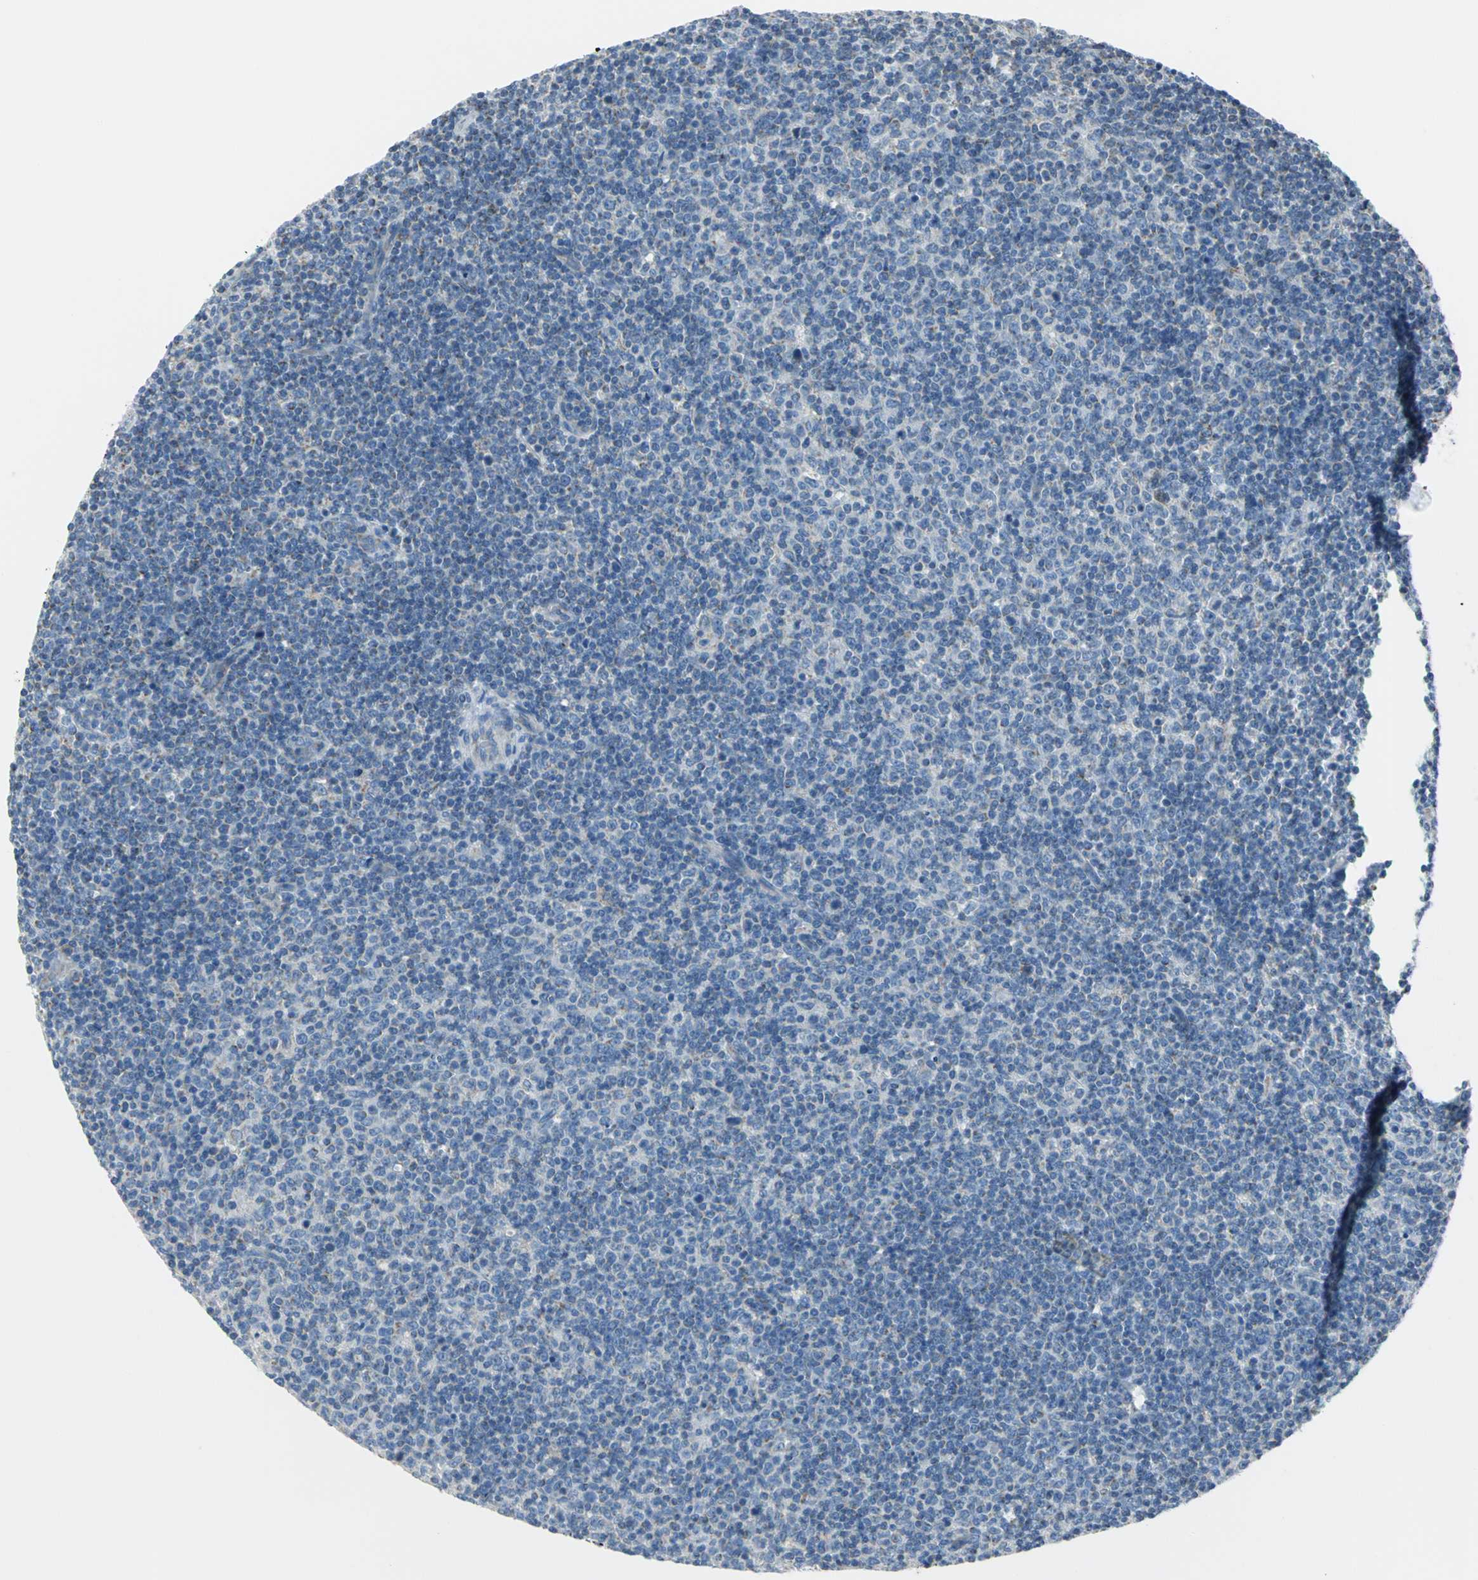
{"staining": {"intensity": "negative", "quantity": "none", "location": "none"}, "tissue": "lymphoma", "cell_type": "Tumor cells", "image_type": "cancer", "snomed": [{"axis": "morphology", "description": "Malignant lymphoma, non-Hodgkin's type, Low grade"}, {"axis": "topography", "description": "Lymph node"}], "caption": "Immunohistochemistry histopathology image of neoplastic tissue: human lymphoma stained with DAB (3,3'-diaminobenzidine) reveals no significant protein expression in tumor cells. (DAB (3,3'-diaminobenzidine) immunohistochemistry (IHC), high magnification).", "gene": "ALOX15", "patient": {"sex": "male", "age": 70}}